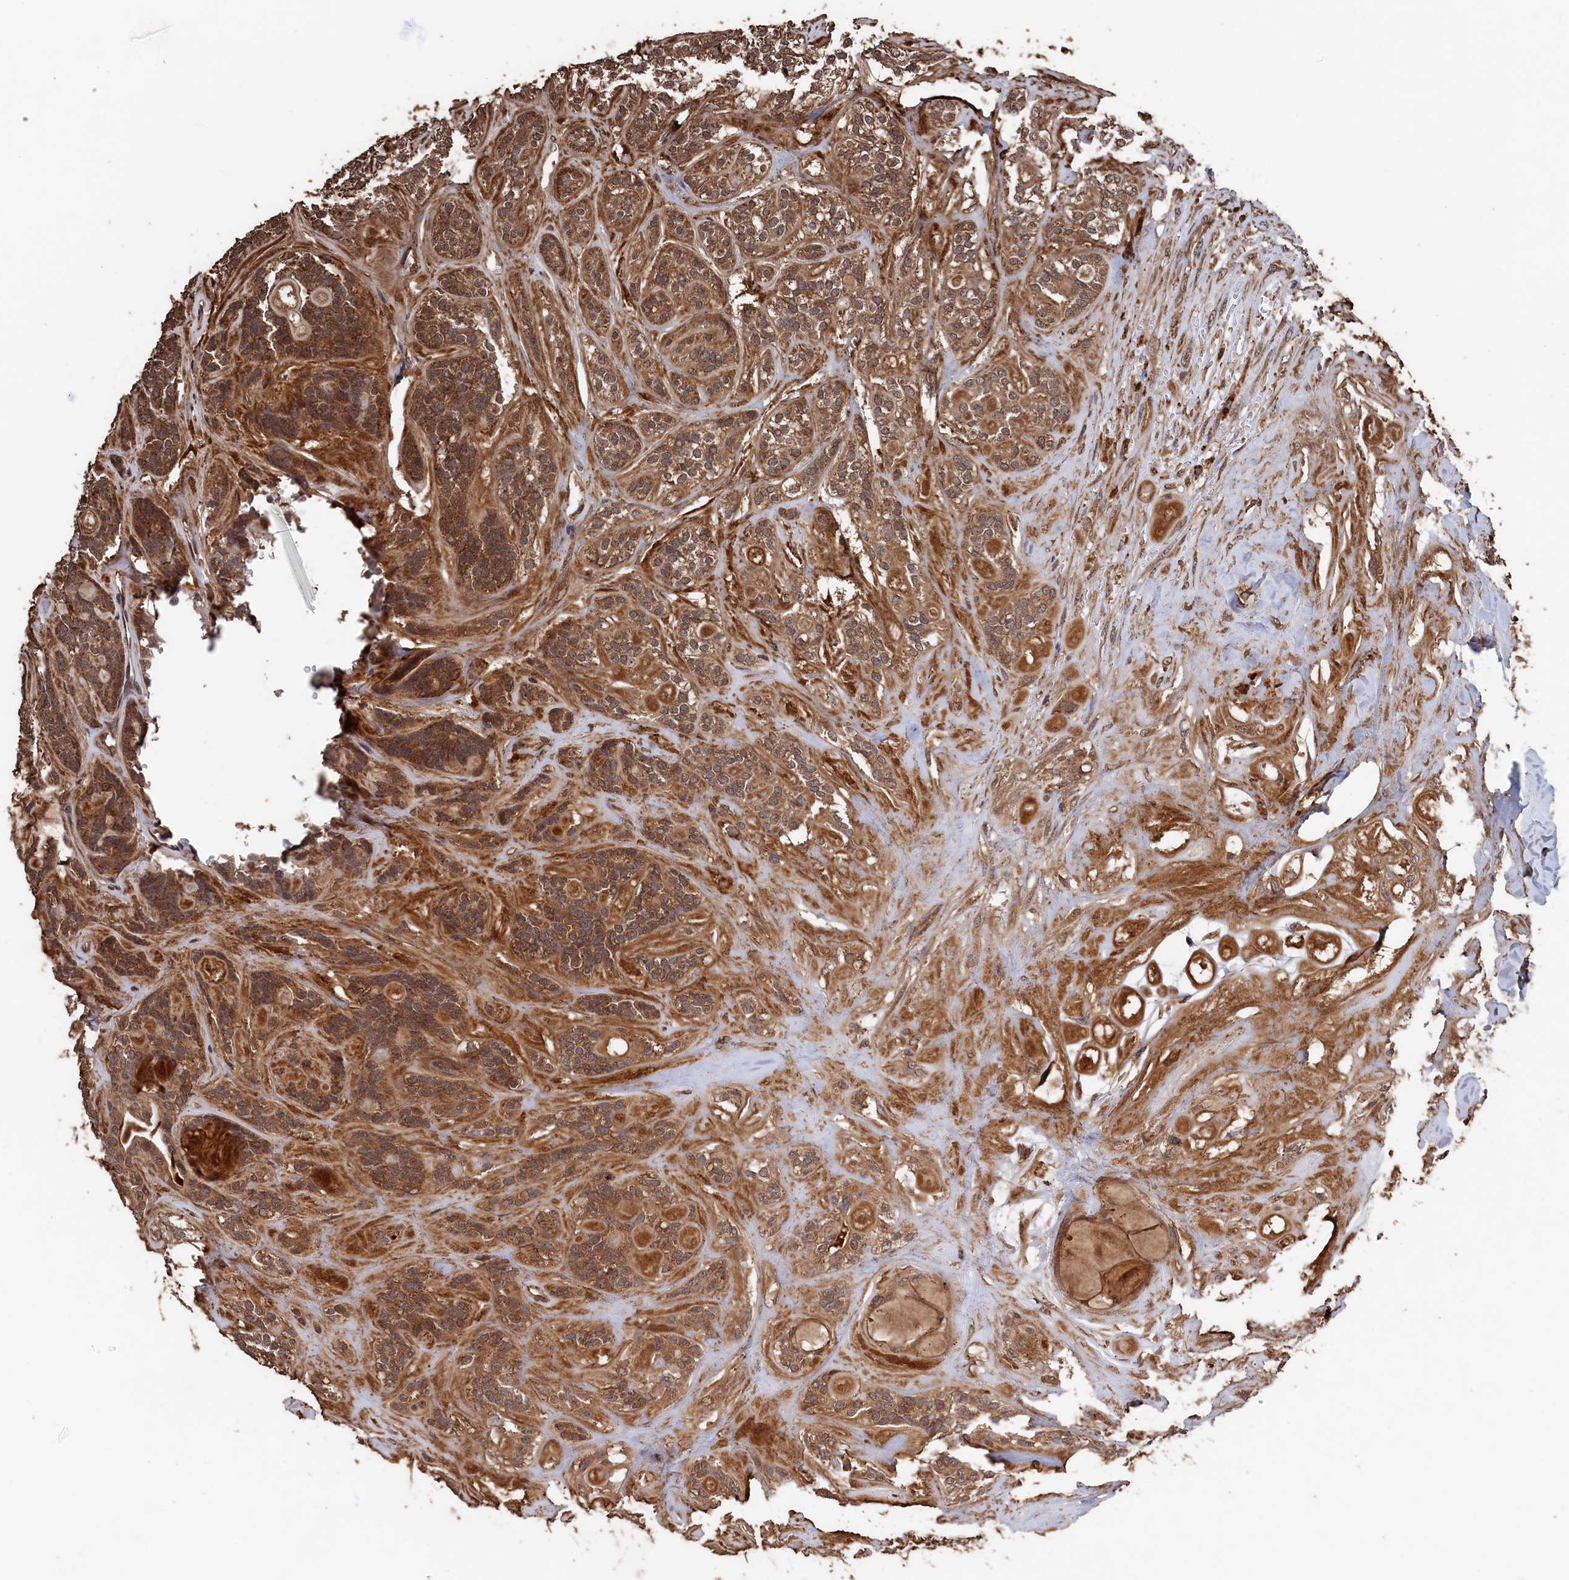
{"staining": {"intensity": "moderate", "quantity": ">75%", "location": "cytoplasmic/membranous"}, "tissue": "head and neck cancer", "cell_type": "Tumor cells", "image_type": "cancer", "snomed": [{"axis": "morphology", "description": "Adenocarcinoma, NOS"}, {"axis": "topography", "description": "Head-Neck"}], "caption": "A photomicrograph of human adenocarcinoma (head and neck) stained for a protein demonstrates moderate cytoplasmic/membranous brown staining in tumor cells.", "gene": "SNX33", "patient": {"sex": "male", "age": 66}}